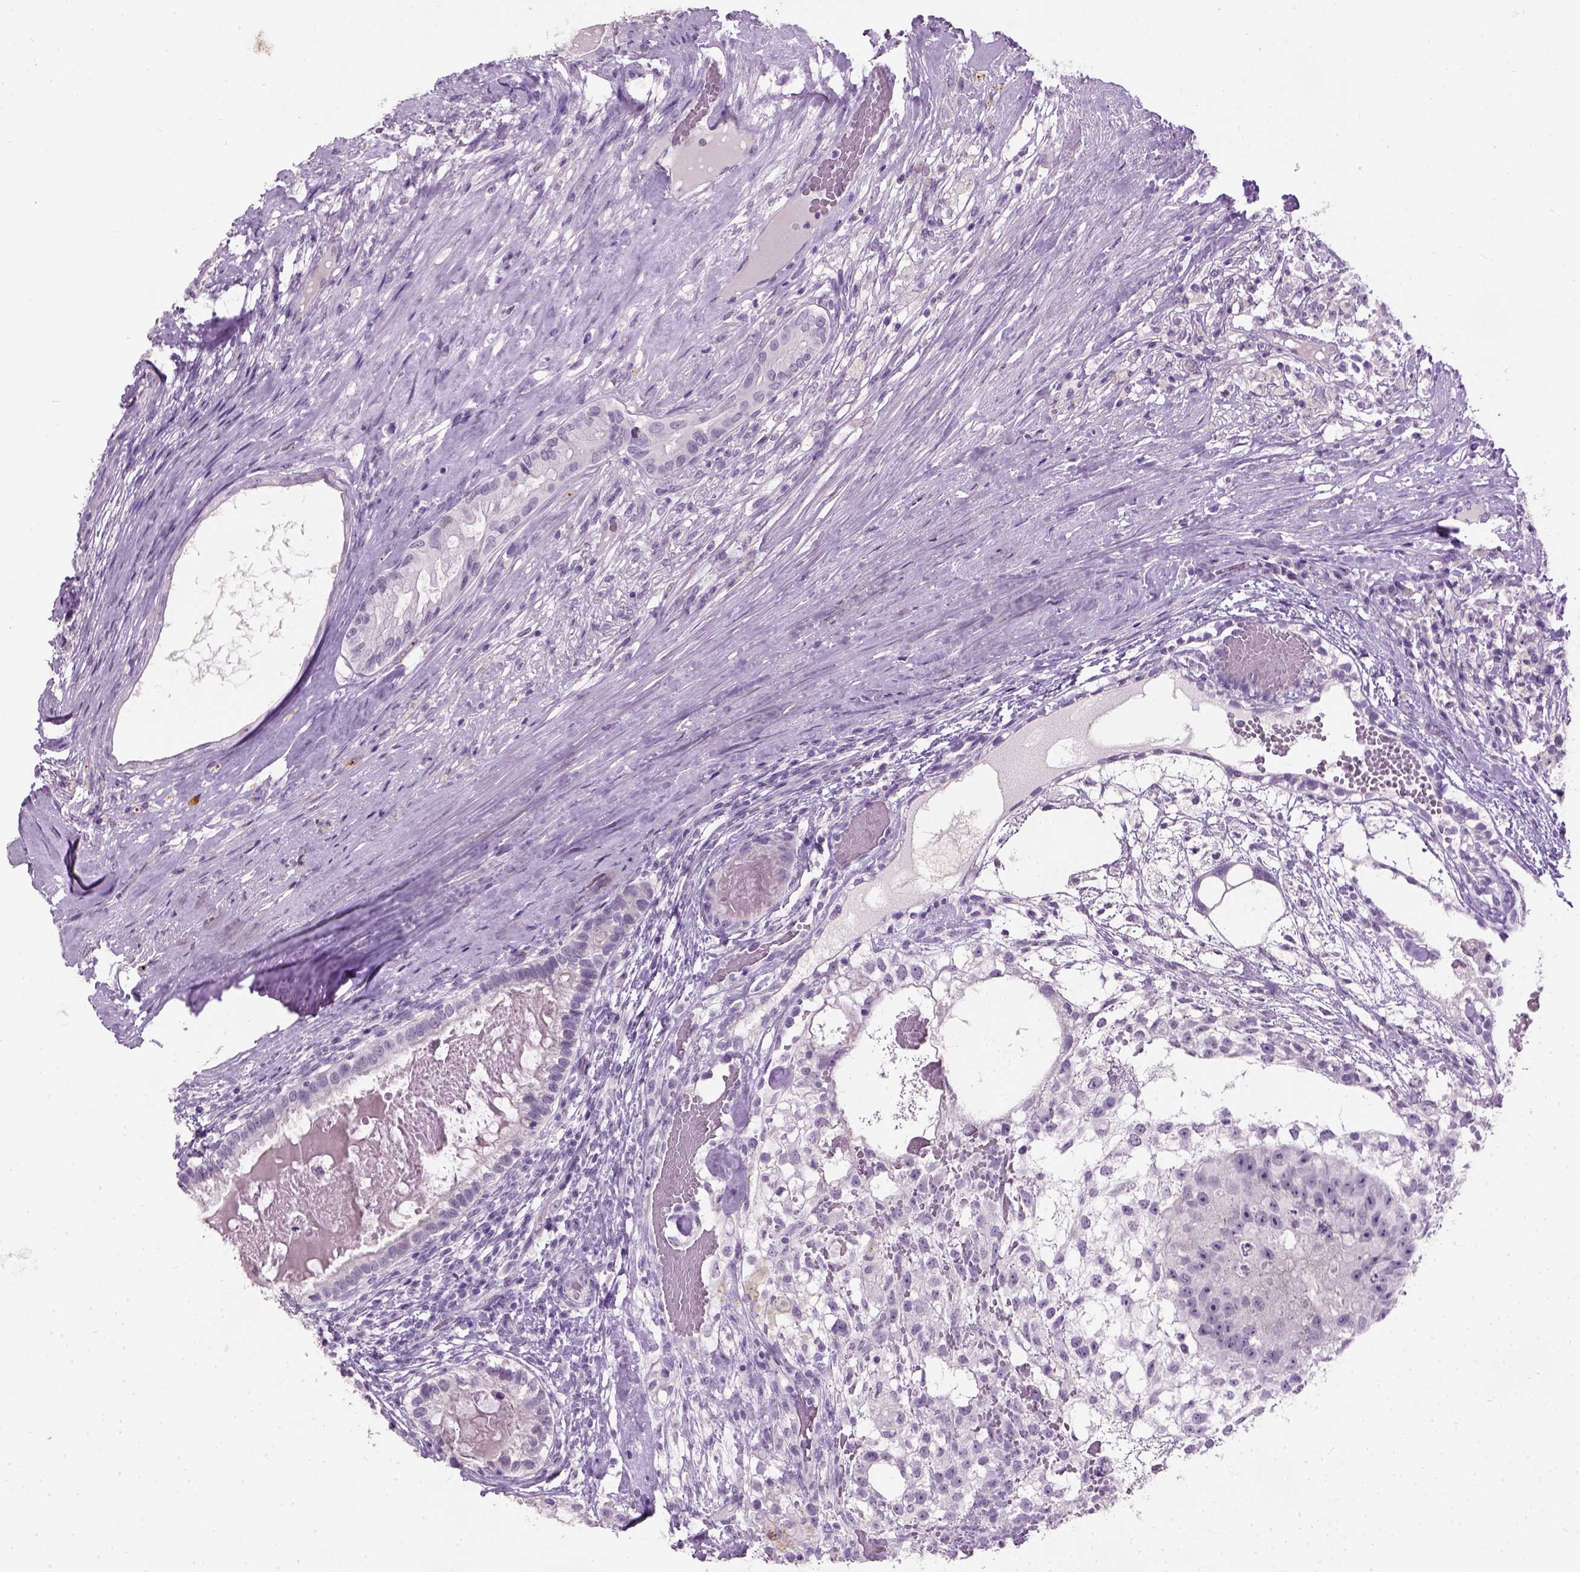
{"staining": {"intensity": "negative", "quantity": "none", "location": "none"}, "tissue": "testis cancer", "cell_type": "Tumor cells", "image_type": "cancer", "snomed": [{"axis": "morphology", "description": "Seminoma, NOS"}, {"axis": "morphology", "description": "Carcinoma, Embryonal, NOS"}, {"axis": "topography", "description": "Testis"}], "caption": "High power microscopy image of an IHC histopathology image of seminoma (testis), revealing no significant positivity in tumor cells.", "gene": "GABRB2", "patient": {"sex": "male", "age": 41}}